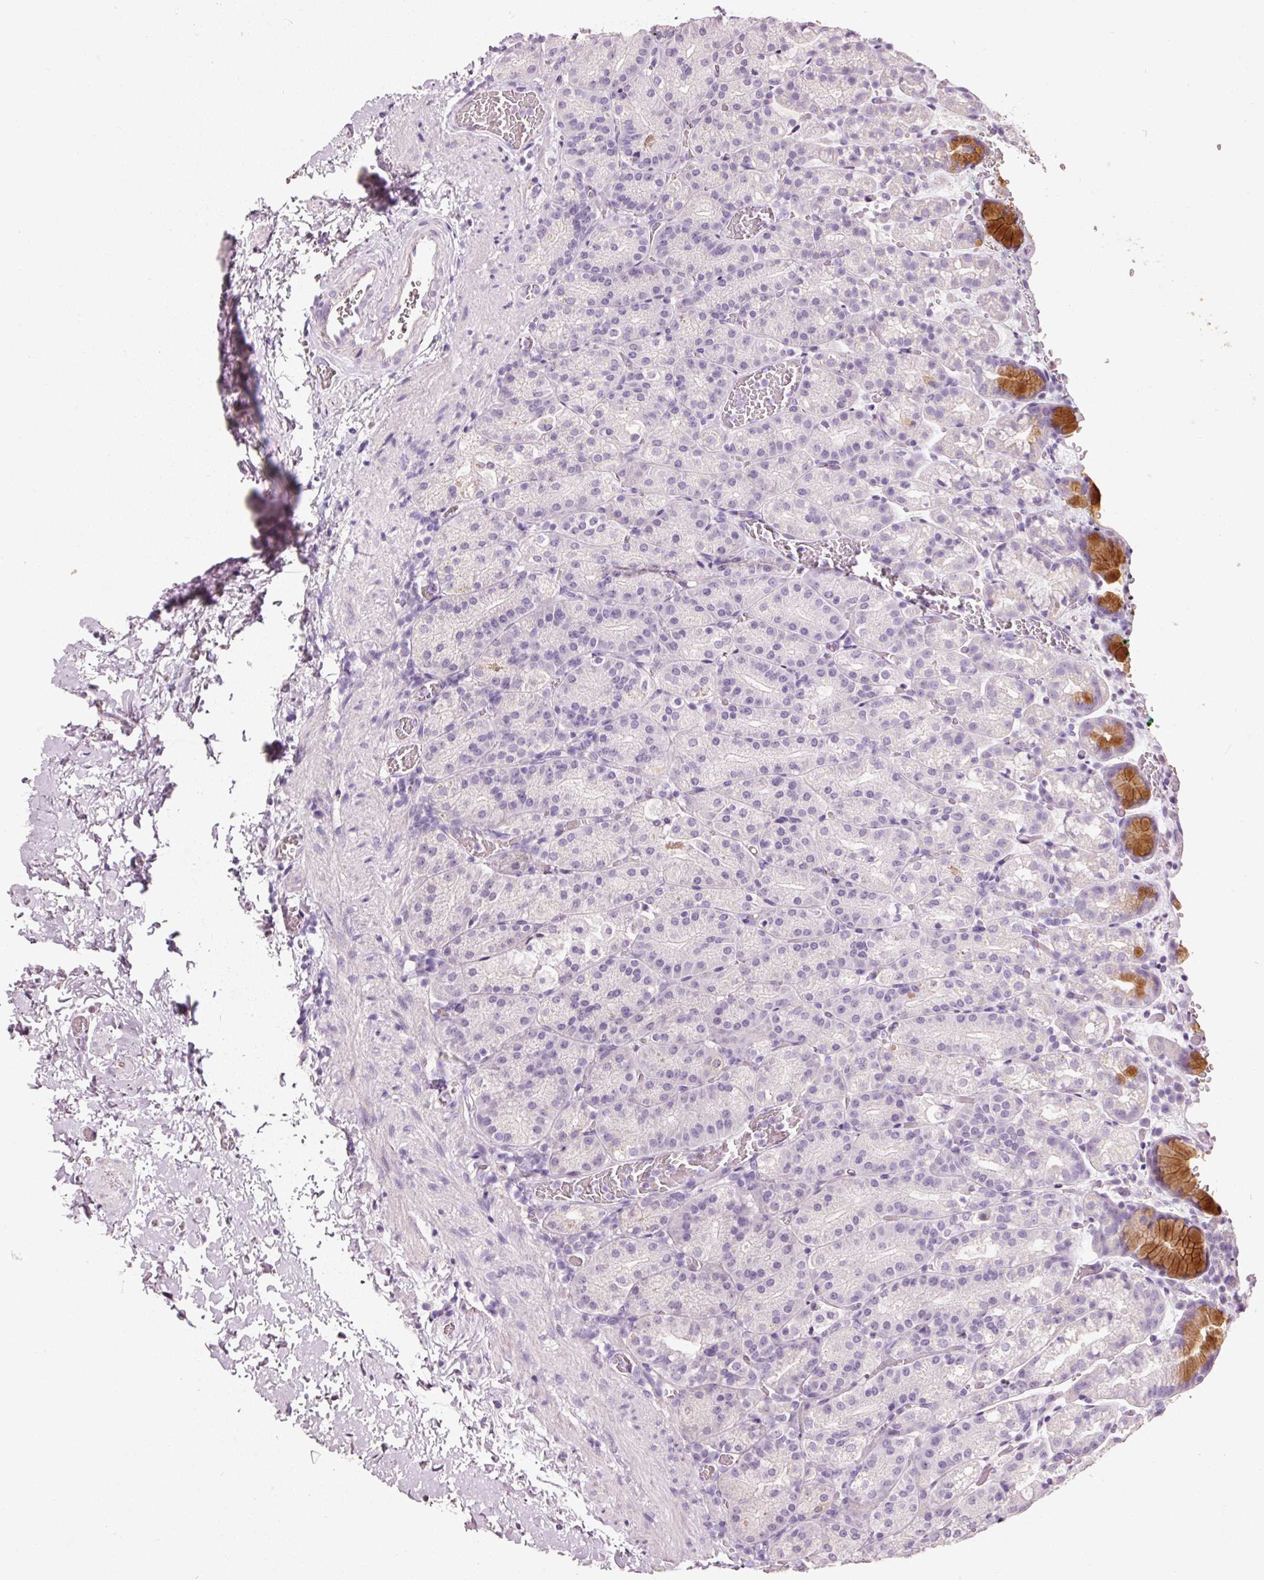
{"staining": {"intensity": "strong", "quantity": "<25%", "location": "cytoplasmic/membranous"}, "tissue": "stomach", "cell_type": "Glandular cells", "image_type": "normal", "snomed": [{"axis": "morphology", "description": "Normal tissue, NOS"}, {"axis": "topography", "description": "Stomach, upper"}], "caption": "Stomach stained for a protein shows strong cytoplasmic/membranous positivity in glandular cells. (DAB = brown stain, brightfield microscopy at high magnification).", "gene": "MUC5AC", "patient": {"sex": "female", "age": 81}}